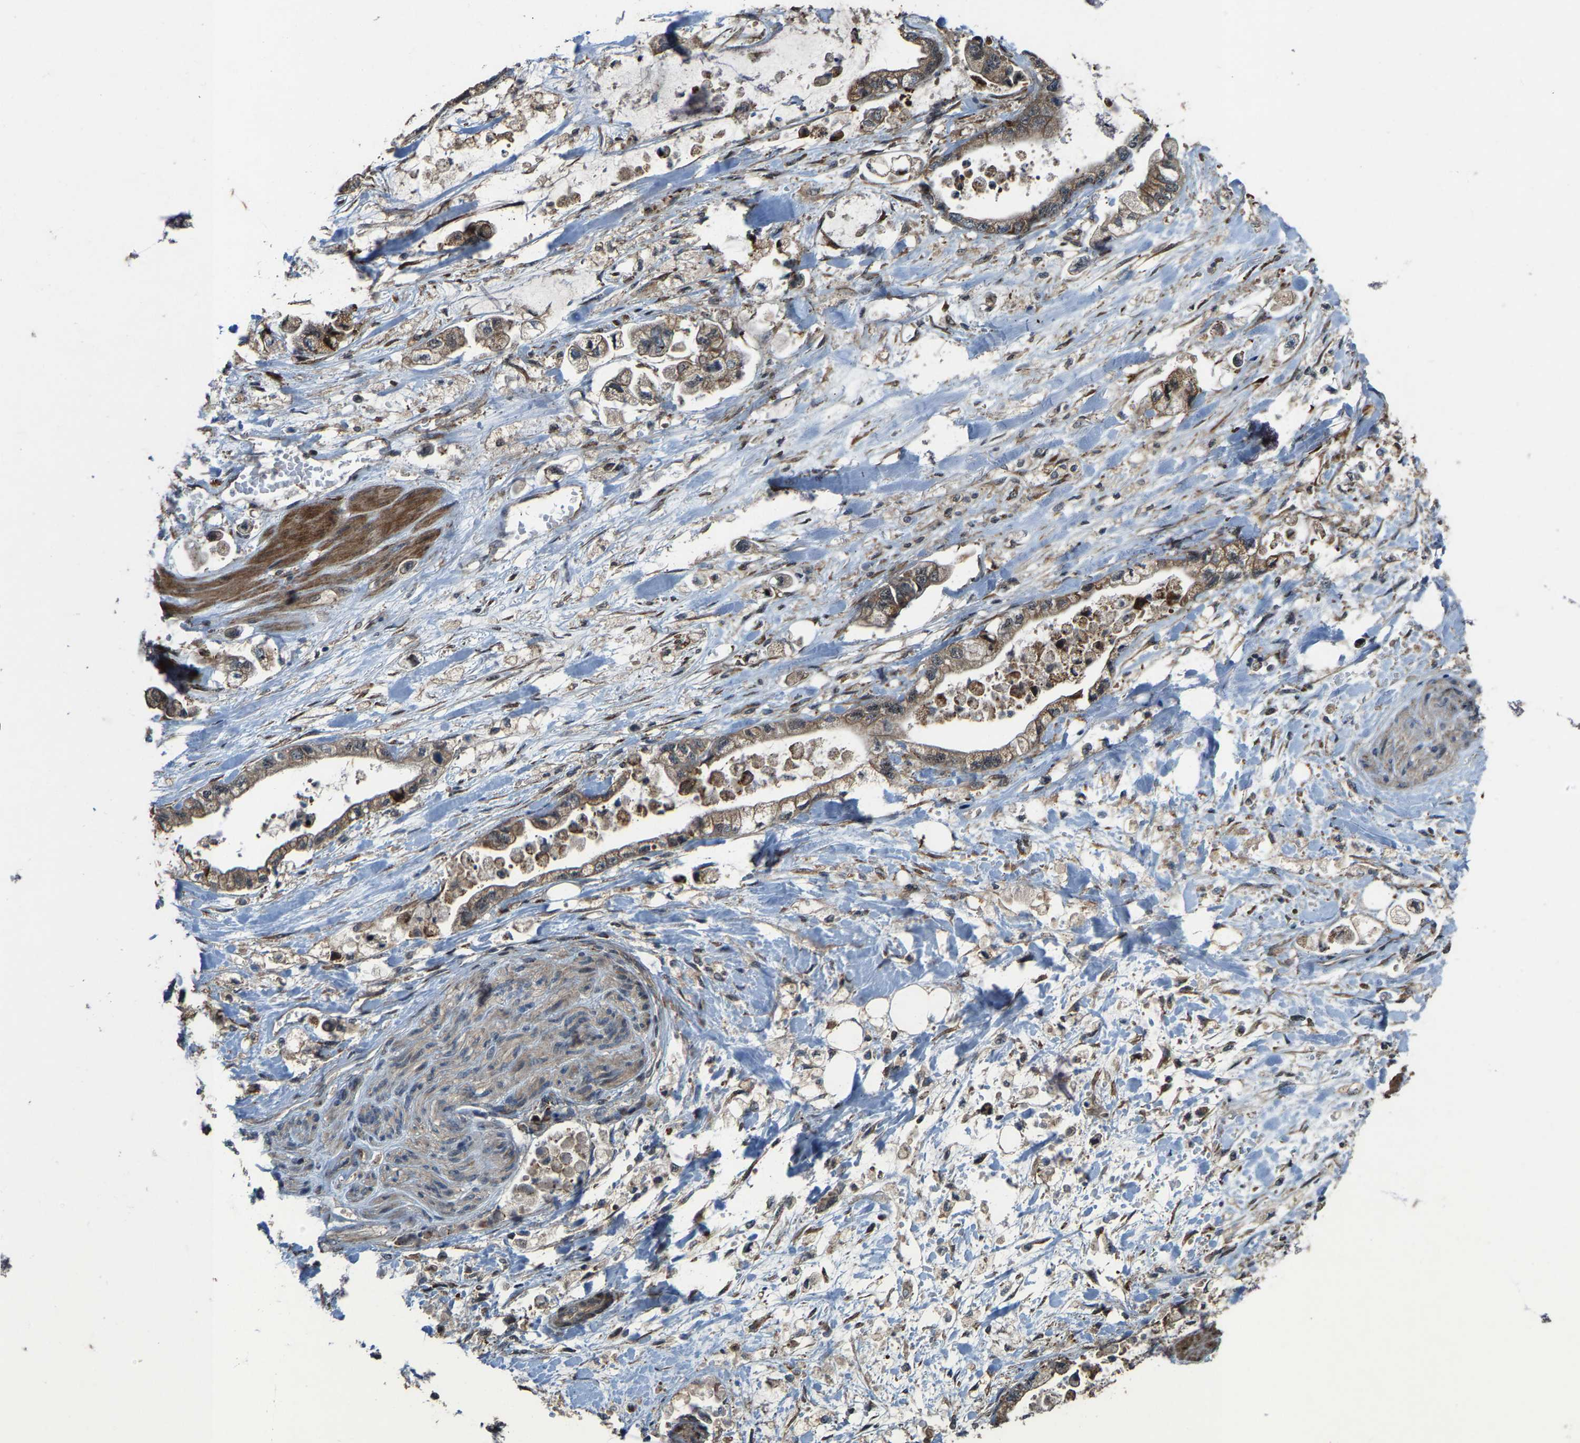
{"staining": {"intensity": "weak", "quantity": ">75%", "location": "cytoplasmic/membranous"}, "tissue": "stomach cancer", "cell_type": "Tumor cells", "image_type": "cancer", "snomed": [{"axis": "morphology", "description": "Normal tissue, NOS"}, {"axis": "morphology", "description": "Adenocarcinoma, NOS"}, {"axis": "topography", "description": "Stomach"}], "caption": "There is low levels of weak cytoplasmic/membranous expression in tumor cells of stomach cancer, as demonstrated by immunohistochemical staining (brown color).", "gene": "LRRC72", "patient": {"sex": "male", "age": 62}}